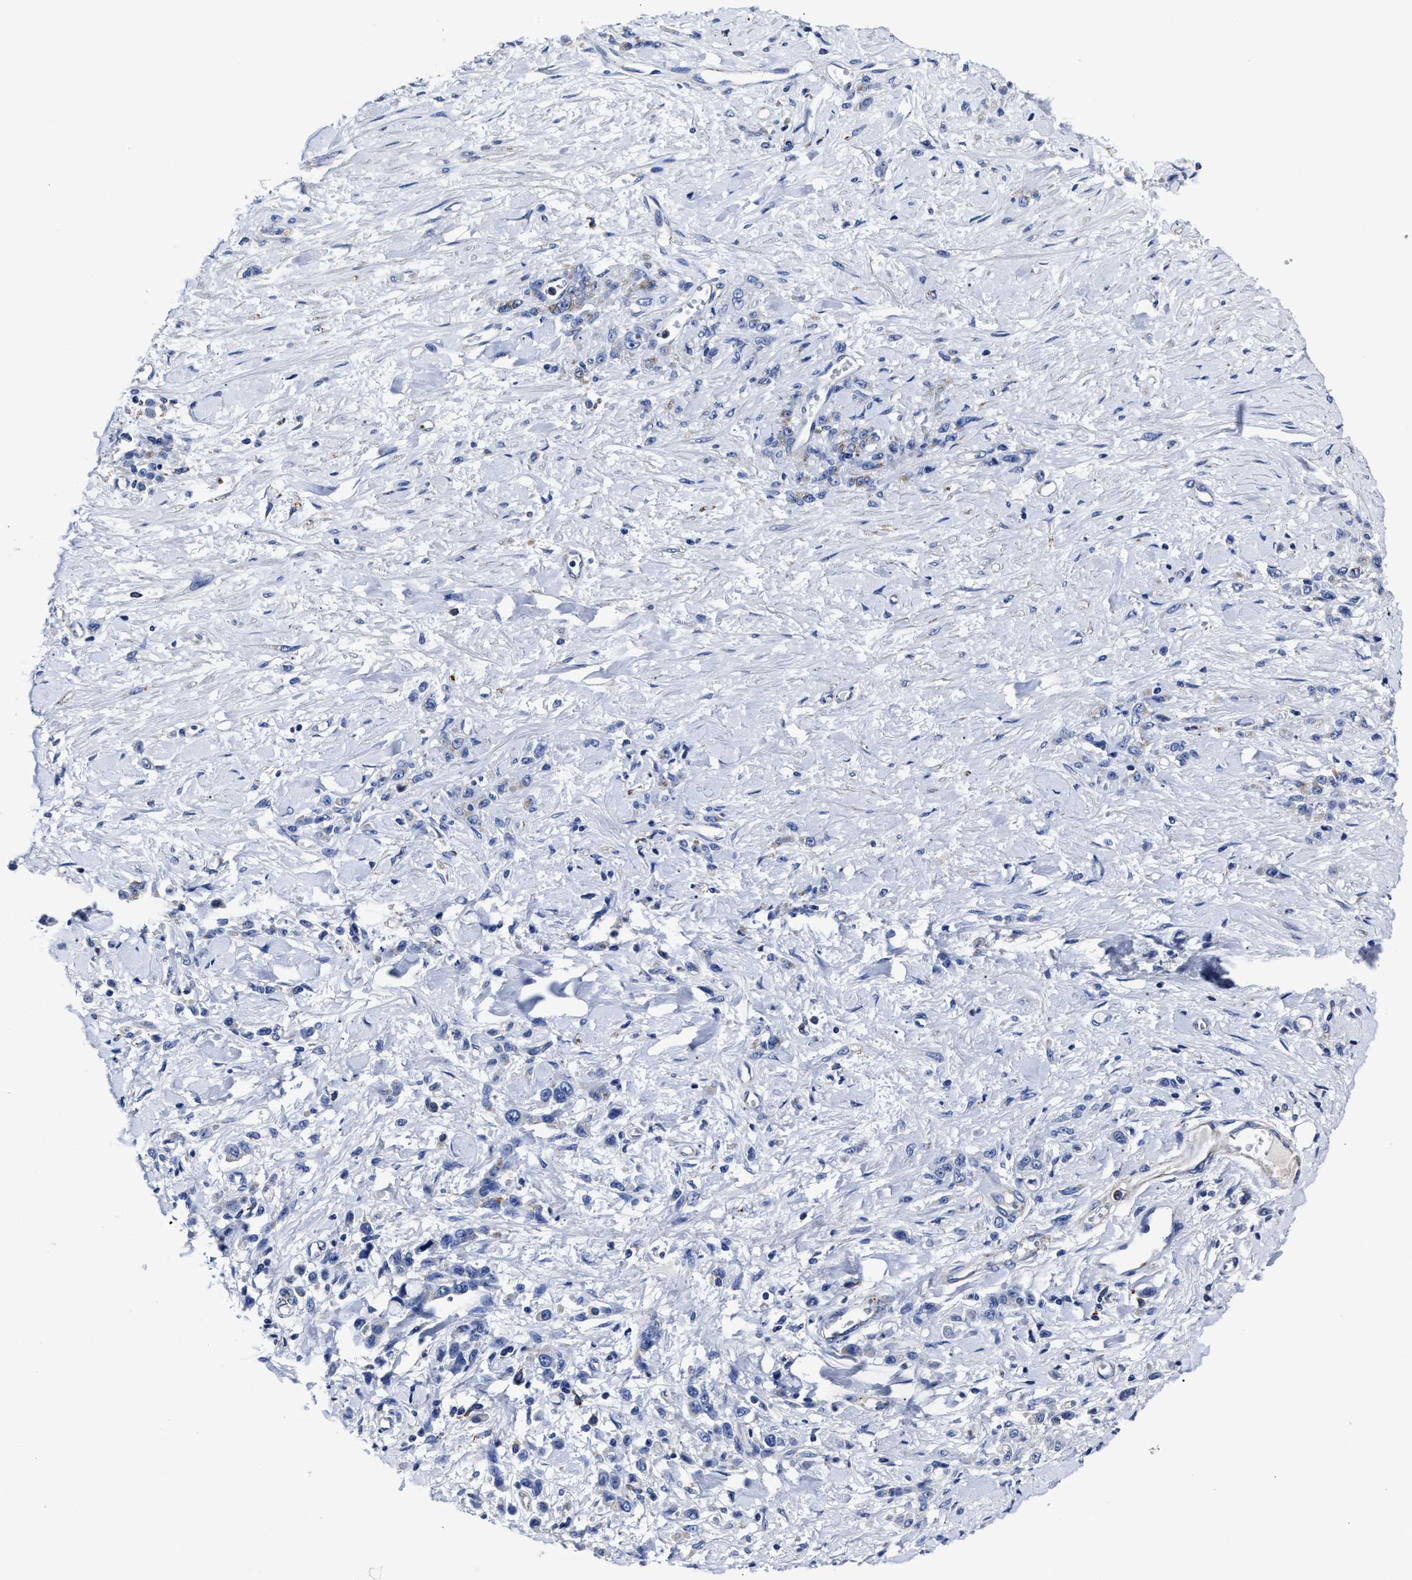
{"staining": {"intensity": "negative", "quantity": "none", "location": "none"}, "tissue": "stomach cancer", "cell_type": "Tumor cells", "image_type": "cancer", "snomed": [{"axis": "morphology", "description": "Normal tissue, NOS"}, {"axis": "morphology", "description": "Adenocarcinoma, NOS"}, {"axis": "topography", "description": "Stomach"}], "caption": "DAB immunohistochemical staining of stomach adenocarcinoma exhibits no significant expression in tumor cells.", "gene": "LAMTOR4", "patient": {"sex": "male", "age": 82}}